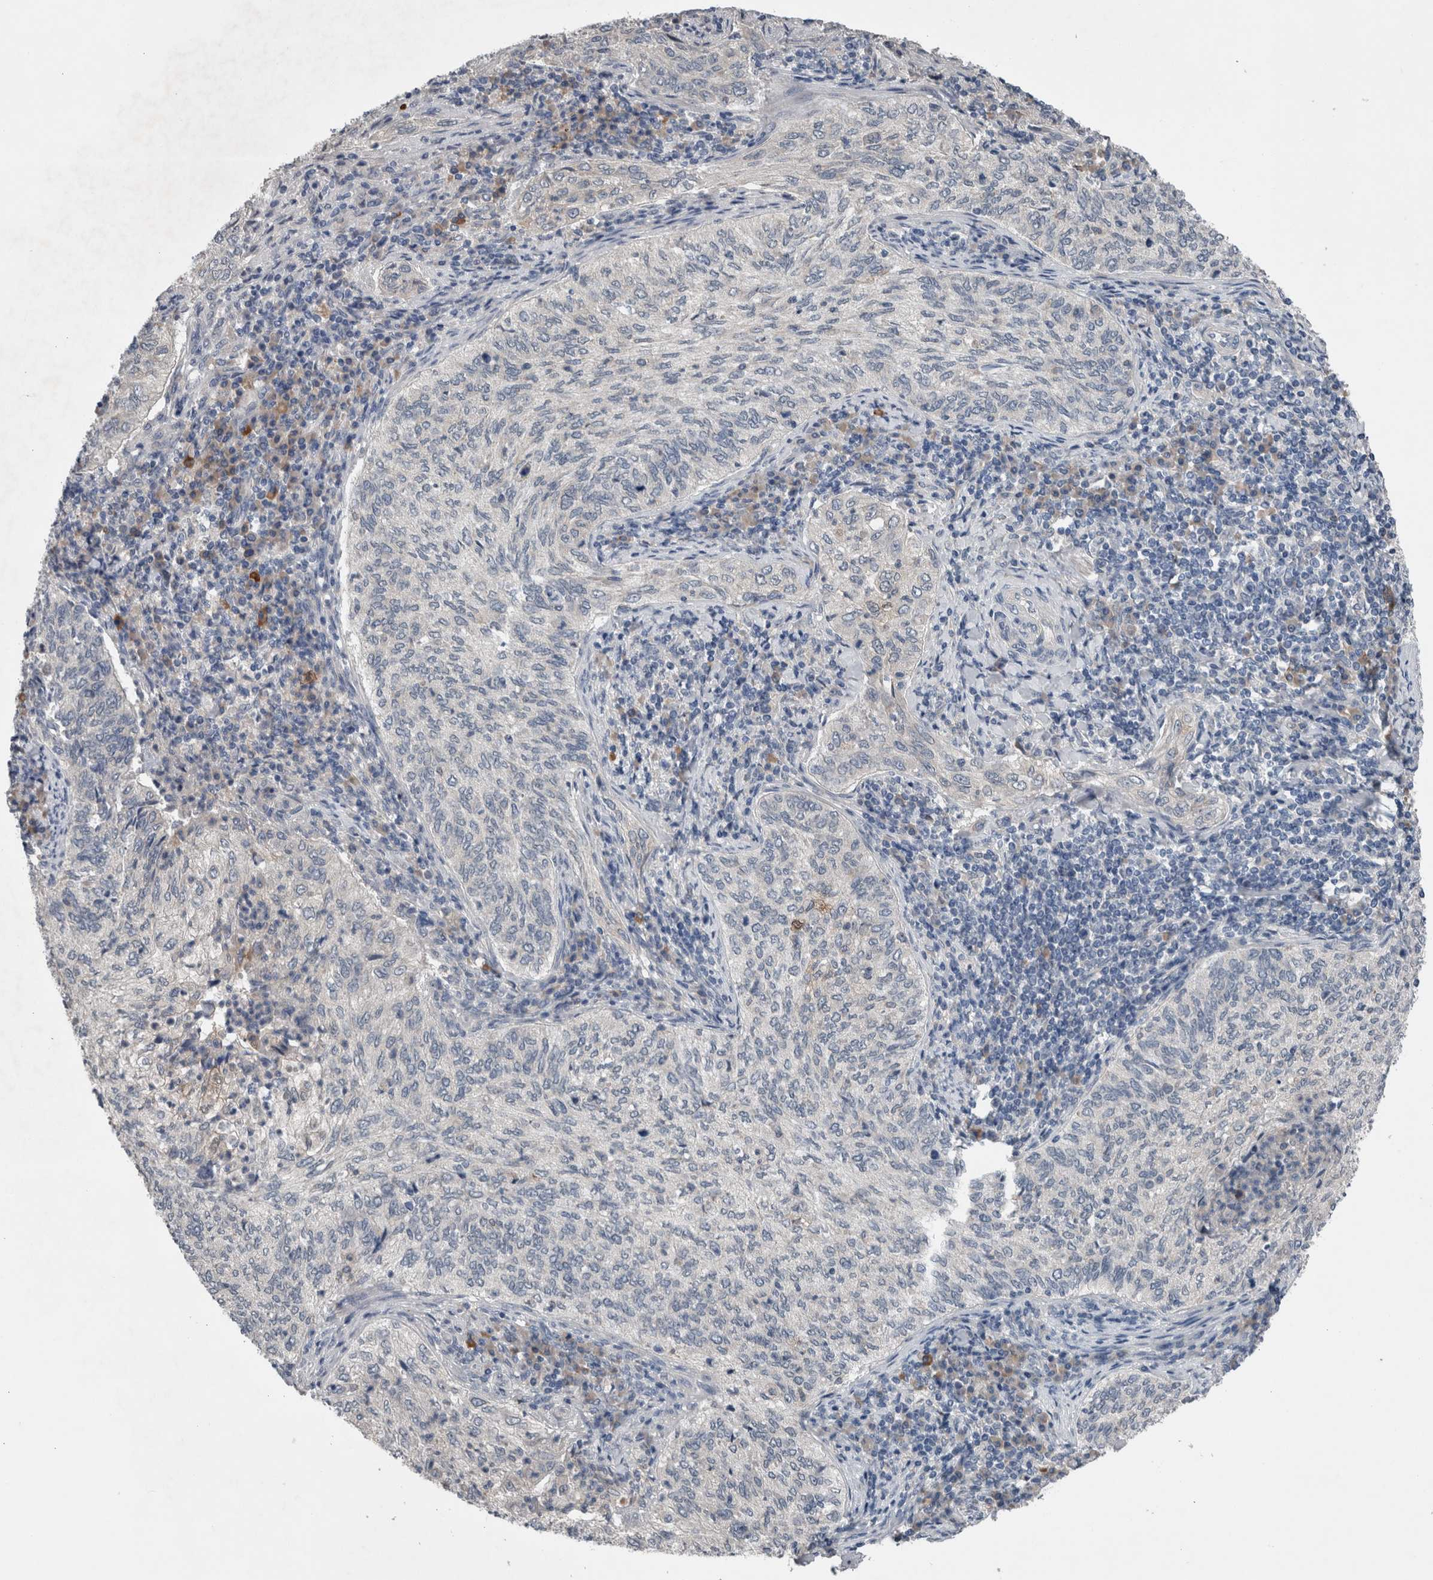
{"staining": {"intensity": "negative", "quantity": "none", "location": "none"}, "tissue": "cervical cancer", "cell_type": "Tumor cells", "image_type": "cancer", "snomed": [{"axis": "morphology", "description": "Squamous cell carcinoma, NOS"}, {"axis": "topography", "description": "Cervix"}], "caption": "Tumor cells show no significant positivity in cervical squamous cell carcinoma.", "gene": "CRNN", "patient": {"sex": "female", "age": 30}}